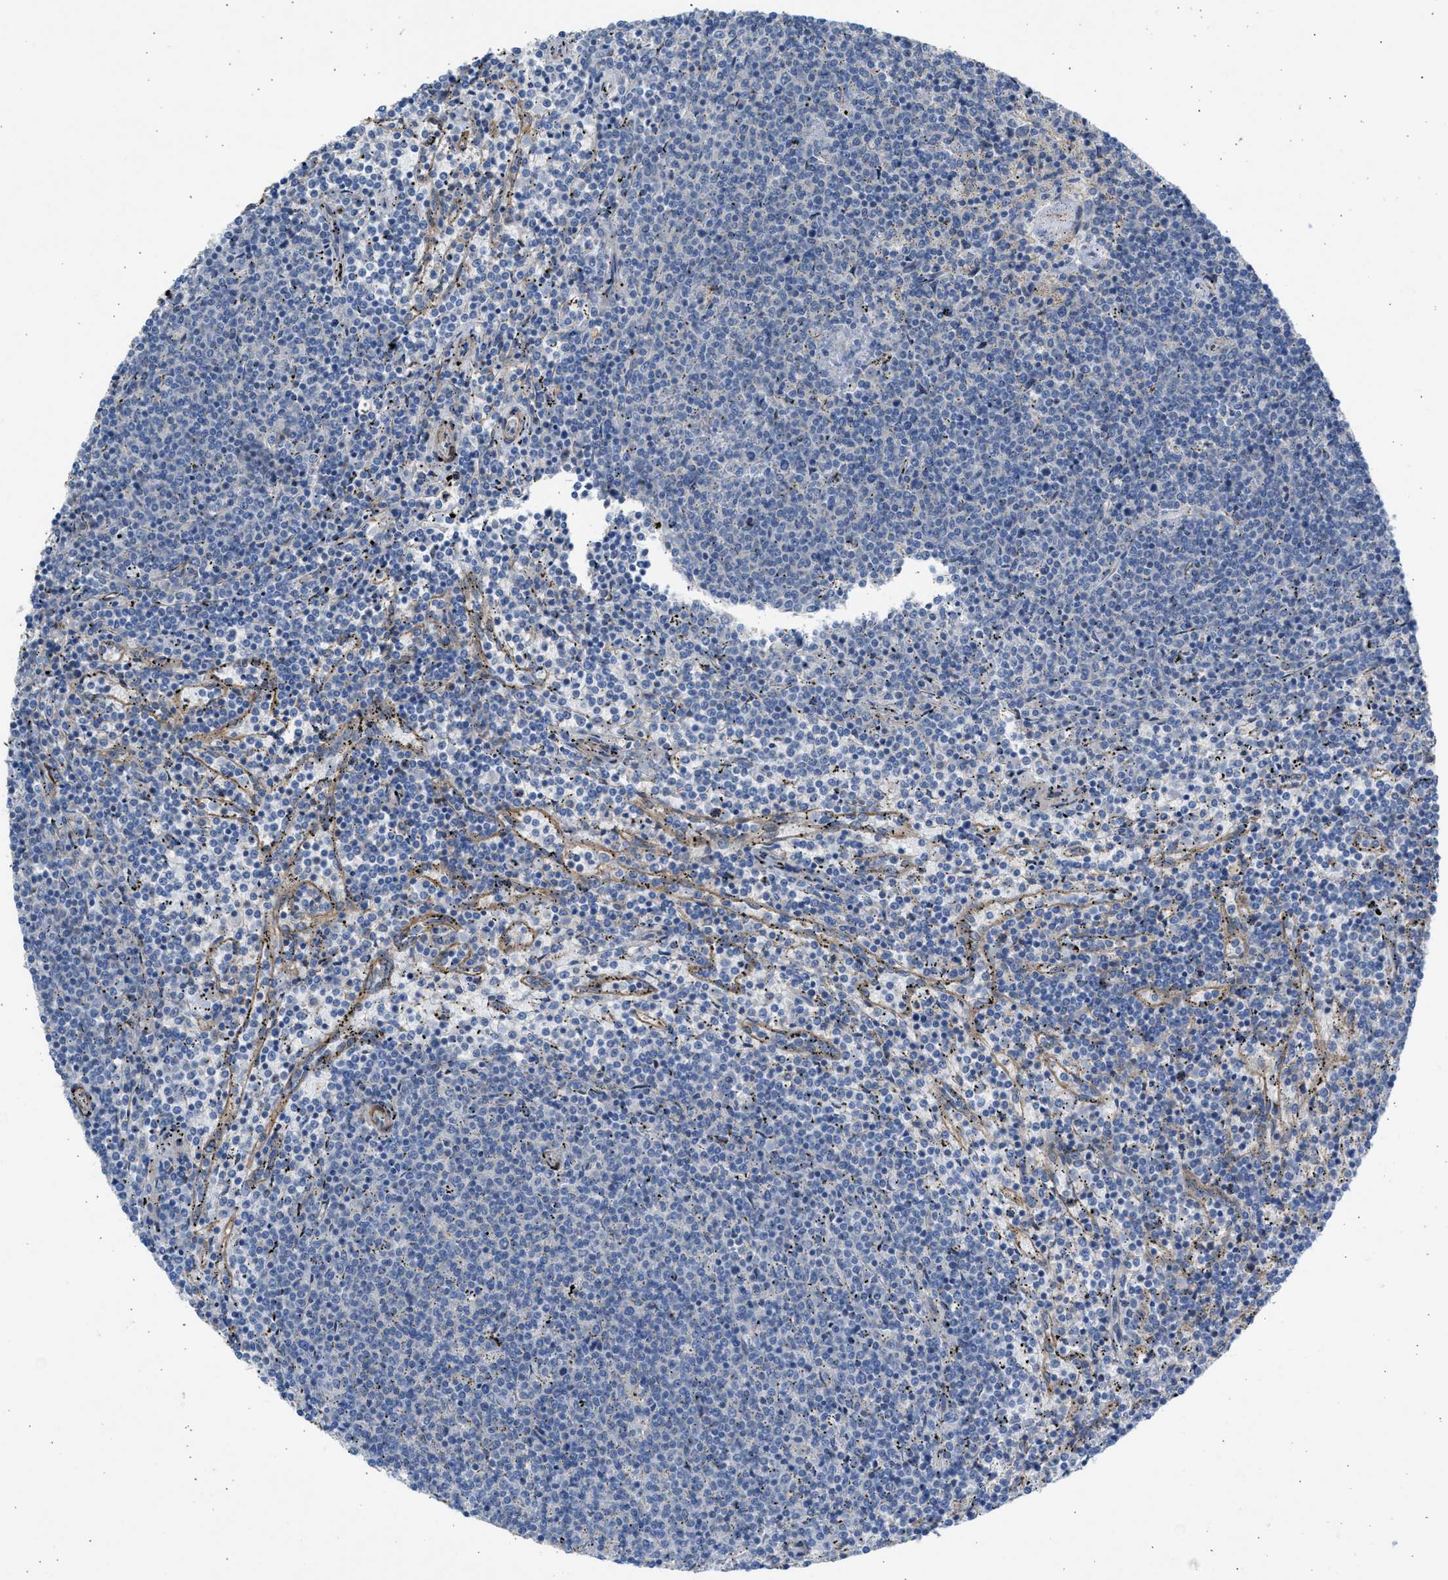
{"staining": {"intensity": "negative", "quantity": "none", "location": "none"}, "tissue": "lymphoma", "cell_type": "Tumor cells", "image_type": "cancer", "snomed": [{"axis": "morphology", "description": "Malignant lymphoma, non-Hodgkin's type, Low grade"}, {"axis": "topography", "description": "Spleen"}], "caption": "Tumor cells are negative for protein expression in human malignant lymphoma, non-Hodgkin's type (low-grade).", "gene": "PCNX3", "patient": {"sex": "female", "age": 50}}